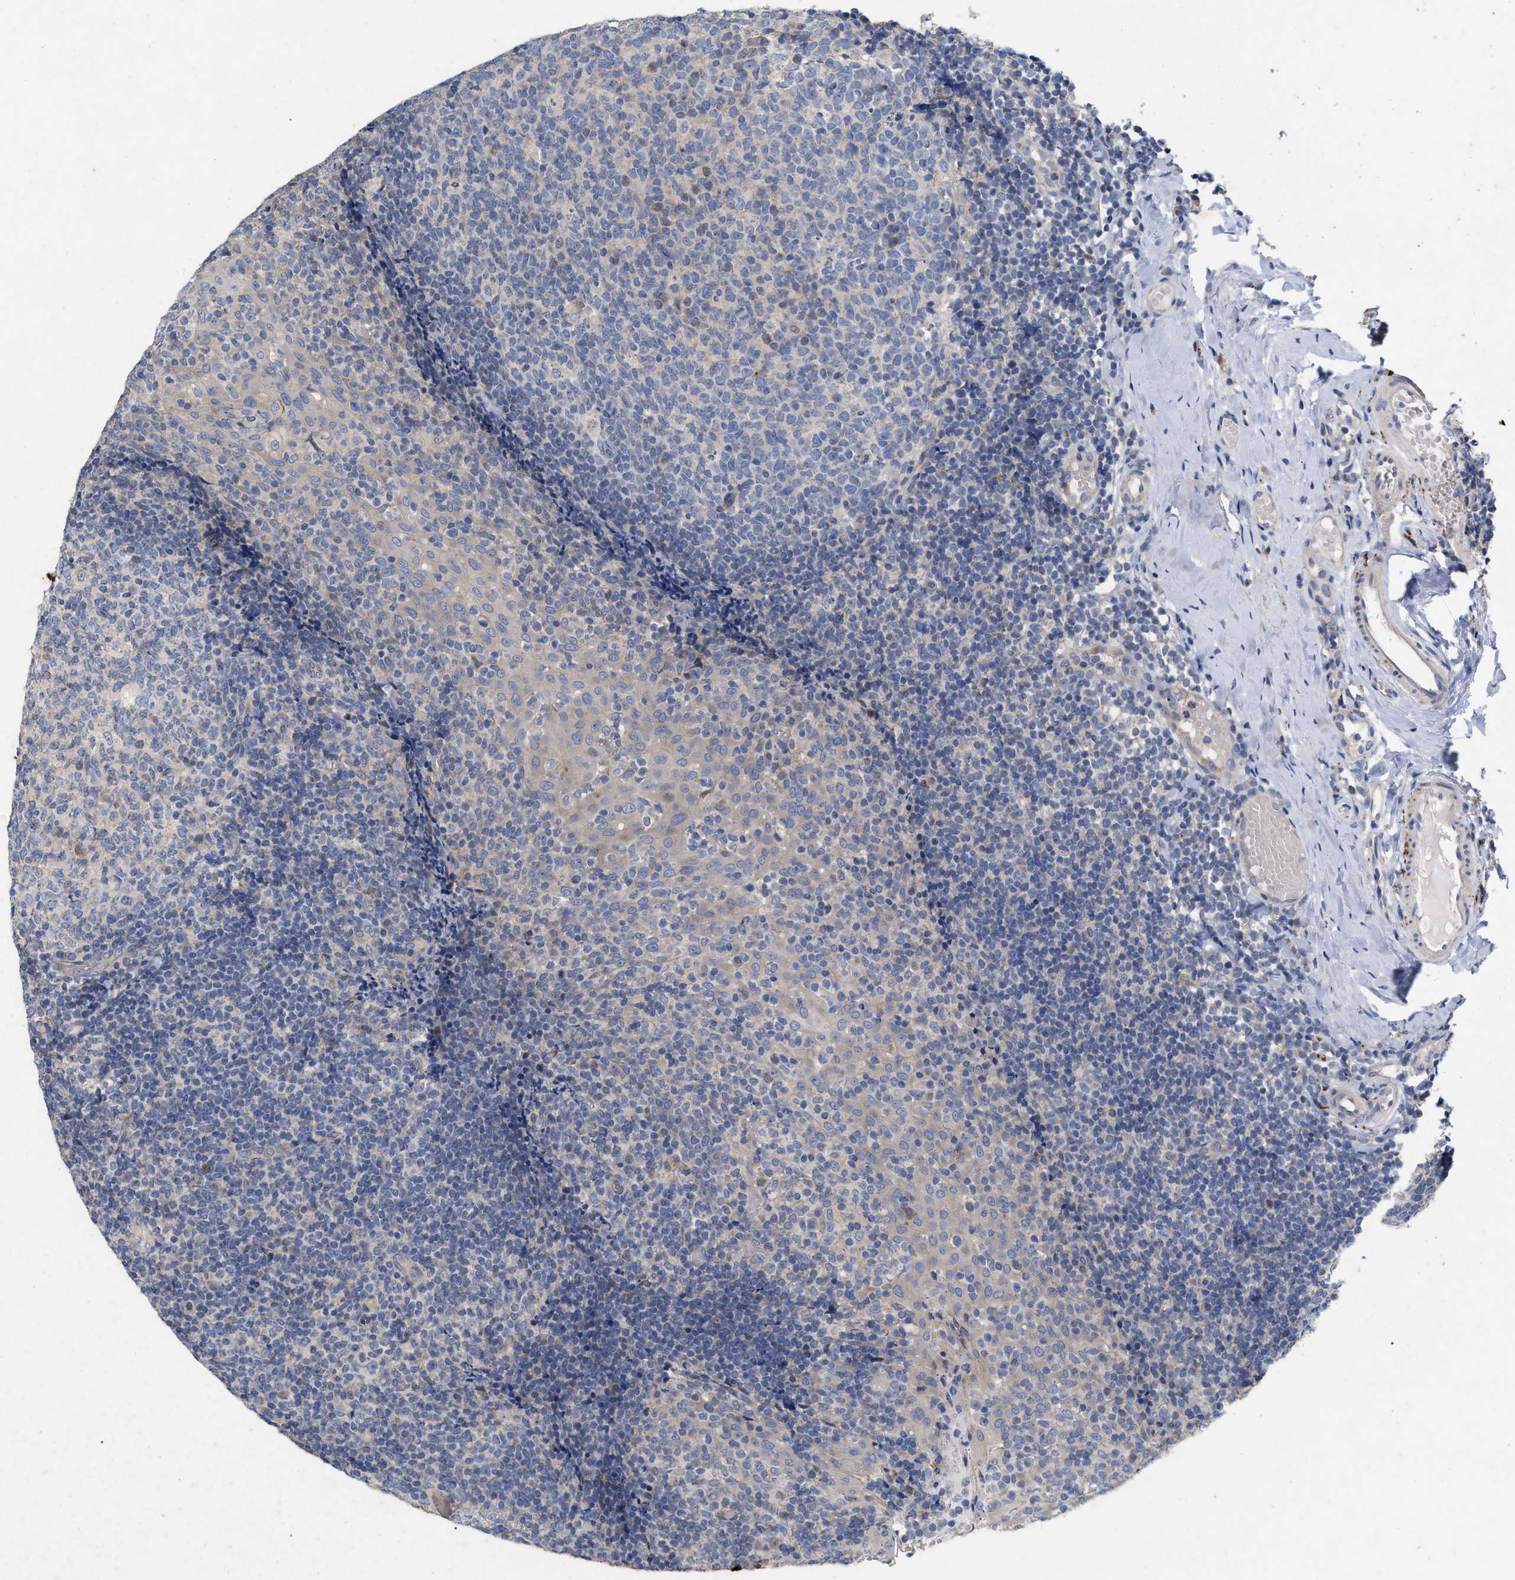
{"staining": {"intensity": "moderate", "quantity": "<25%", "location": "cytoplasmic/membranous"}, "tissue": "tonsil", "cell_type": "Germinal center cells", "image_type": "normal", "snomed": [{"axis": "morphology", "description": "Normal tissue, NOS"}, {"axis": "topography", "description": "Tonsil"}], "caption": "IHC histopathology image of unremarkable tonsil: tonsil stained using immunohistochemistry (IHC) displays low levels of moderate protein expression localized specifically in the cytoplasmic/membranous of germinal center cells, appearing as a cytoplasmic/membranous brown color.", "gene": "VIP", "patient": {"sex": "female", "age": 19}}